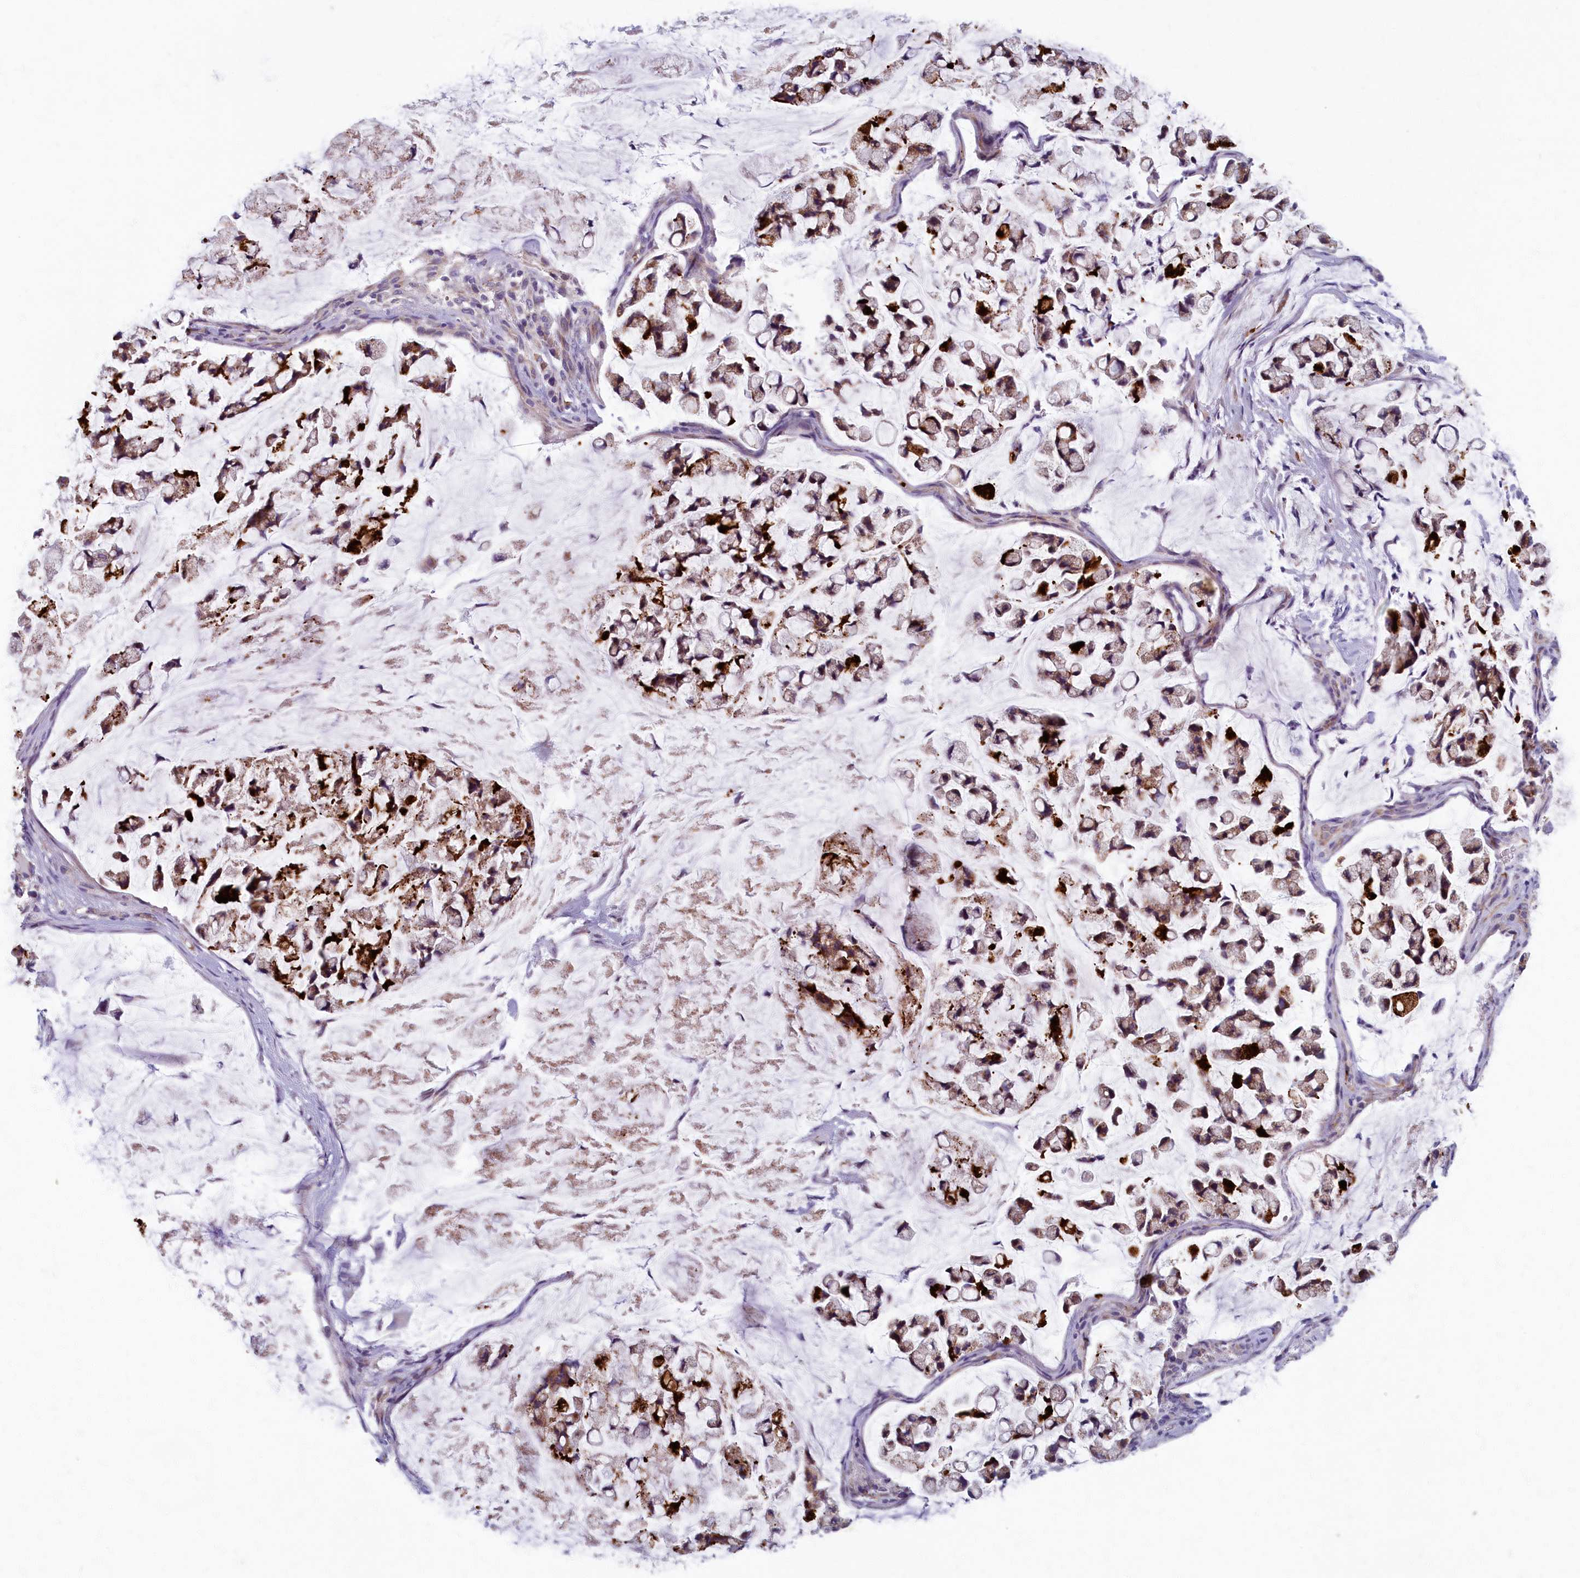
{"staining": {"intensity": "moderate", "quantity": ">75%", "location": "cytoplasmic/membranous"}, "tissue": "stomach cancer", "cell_type": "Tumor cells", "image_type": "cancer", "snomed": [{"axis": "morphology", "description": "Adenocarcinoma, NOS"}, {"axis": "topography", "description": "Stomach, lower"}], "caption": "Moderate cytoplasmic/membranous staining is present in about >75% of tumor cells in stomach adenocarcinoma.", "gene": "MRPS25", "patient": {"sex": "male", "age": 67}}